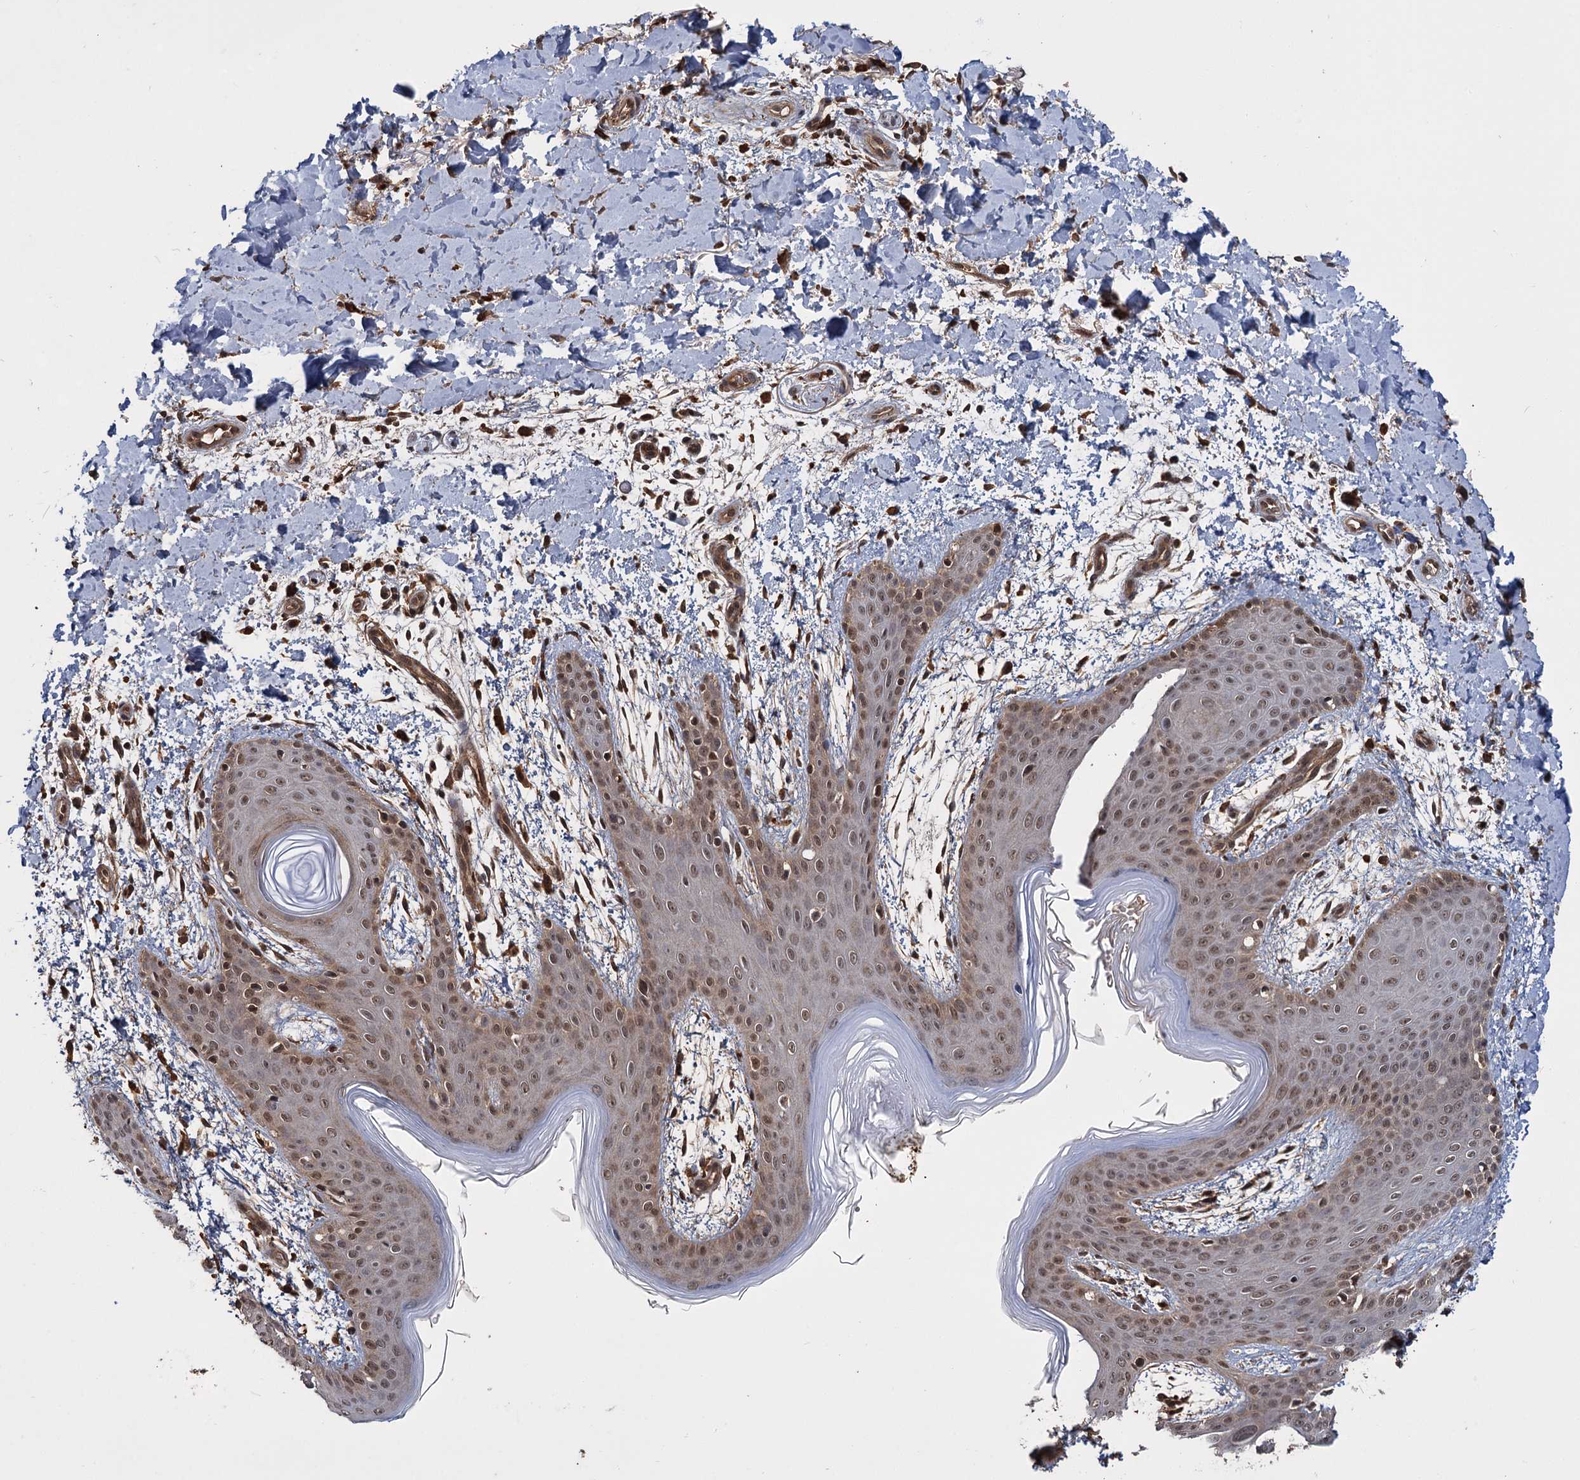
{"staining": {"intensity": "moderate", "quantity": ">75%", "location": "cytoplasmic/membranous,nuclear"}, "tissue": "skin", "cell_type": "Fibroblasts", "image_type": "normal", "snomed": [{"axis": "morphology", "description": "Normal tissue, NOS"}, {"axis": "topography", "description": "Skin"}], "caption": "IHC micrograph of unremarkable skin: human skin stained using IHC displays medium levels of moderate protein expression localized specifically in the cytoplasmic/membranous,nuclear of fibroblasts, appearing as a cytoplasmic/membranous,nuclear brown color.", "gene": "KANSL2", "patient": {"sex": "male", "age": 36}}